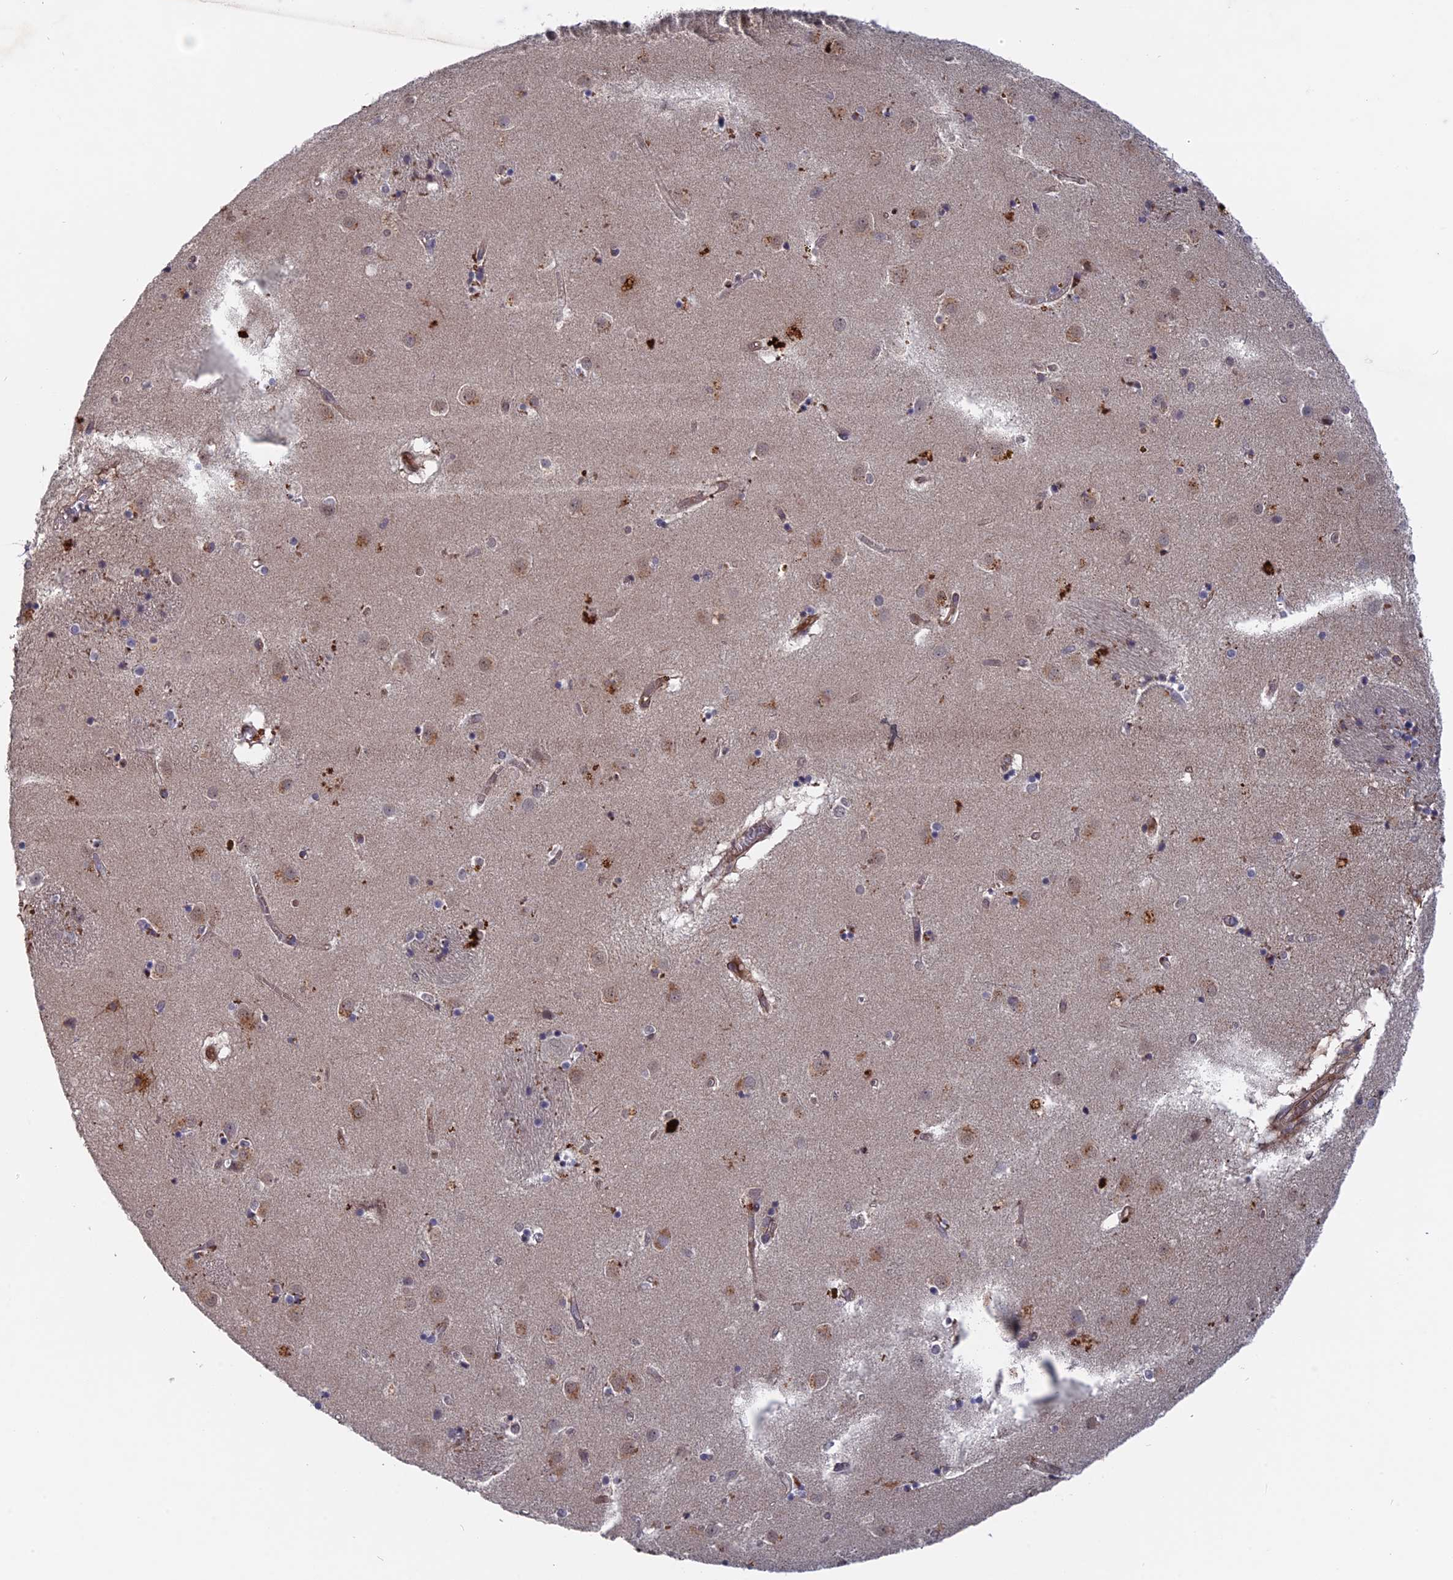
{"staining": {"intensity": "negative", "quantity": "none", "location": "none"}, "tissue": "caudate", "cell_type": "Glial cells", "image_type": "normal", "snomed": [{"axis": "morphology", "description": "Normal tissue, NOS"}, {"axis": "topography", "description": "Lateral ventricle wall"}], "caption": "Normal caudate was stained to show a protein in brown. There is no significant positivity in glial cells. The staining was performed using DAB to visualize the protein expression in brown, while the nuclei were stained in blue with hematoxylin (Magnification: 20x).", "gene": "NOSIP", "patient": {"sex": "male", "age": 70}}